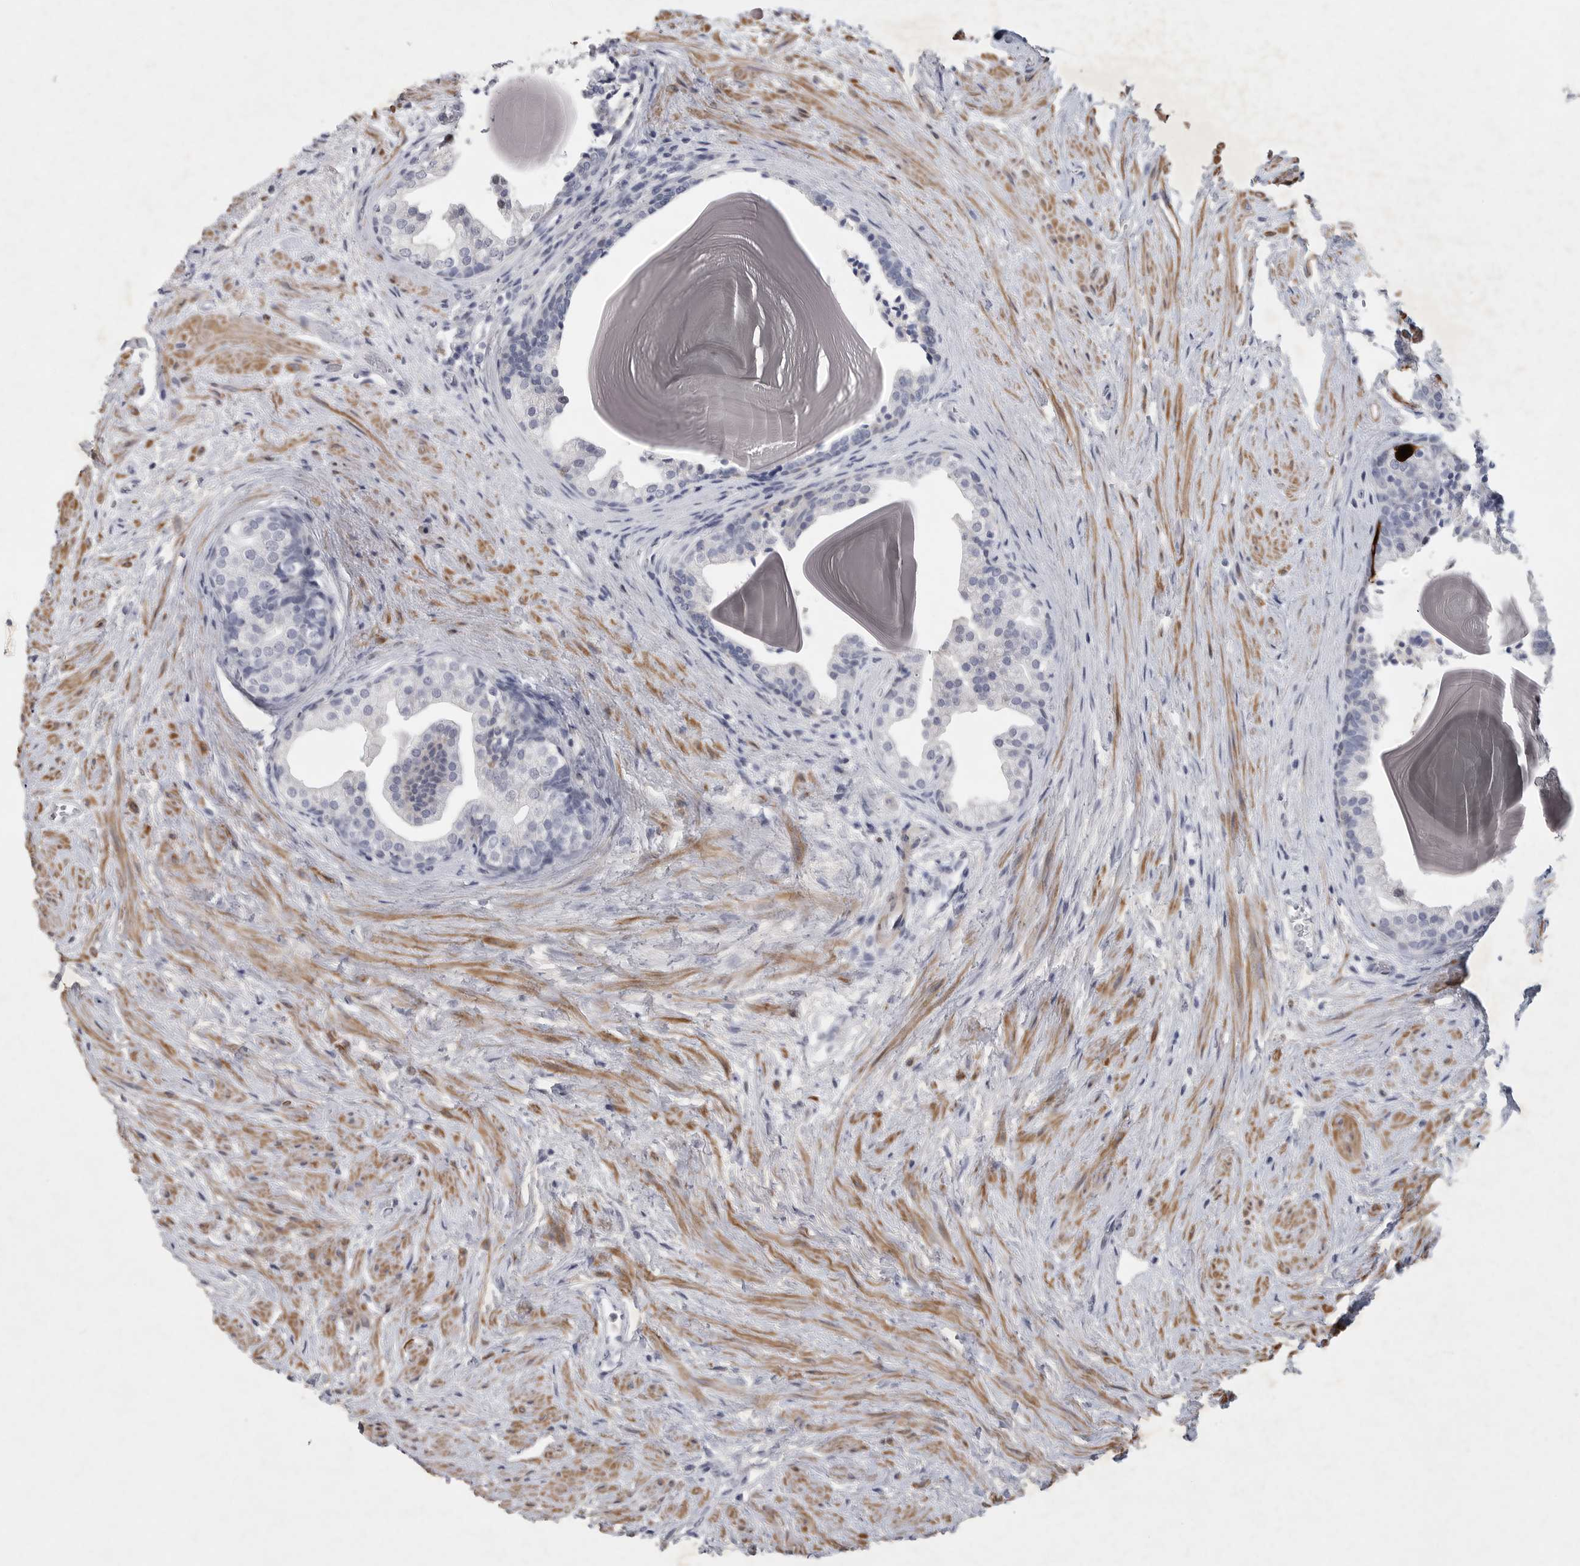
{"staining": {"intensity": "negative", "quantity": "none", "location": "none"}, "tissue": "prostate", "cell_type": "Glandular cells", "image_type": "normal", "snomed": [{"axis": "morphology", "description": "Normal tissue, NOS"}, {"axis": "topography", "description": "Prostate"}], "caption": "This is an immunohistochemistry (IHC) micrograph of normal human prostate. There is no expression in glandular cells.", "gene": "TNR", "patient": {"sex": "male", "age": 48}}